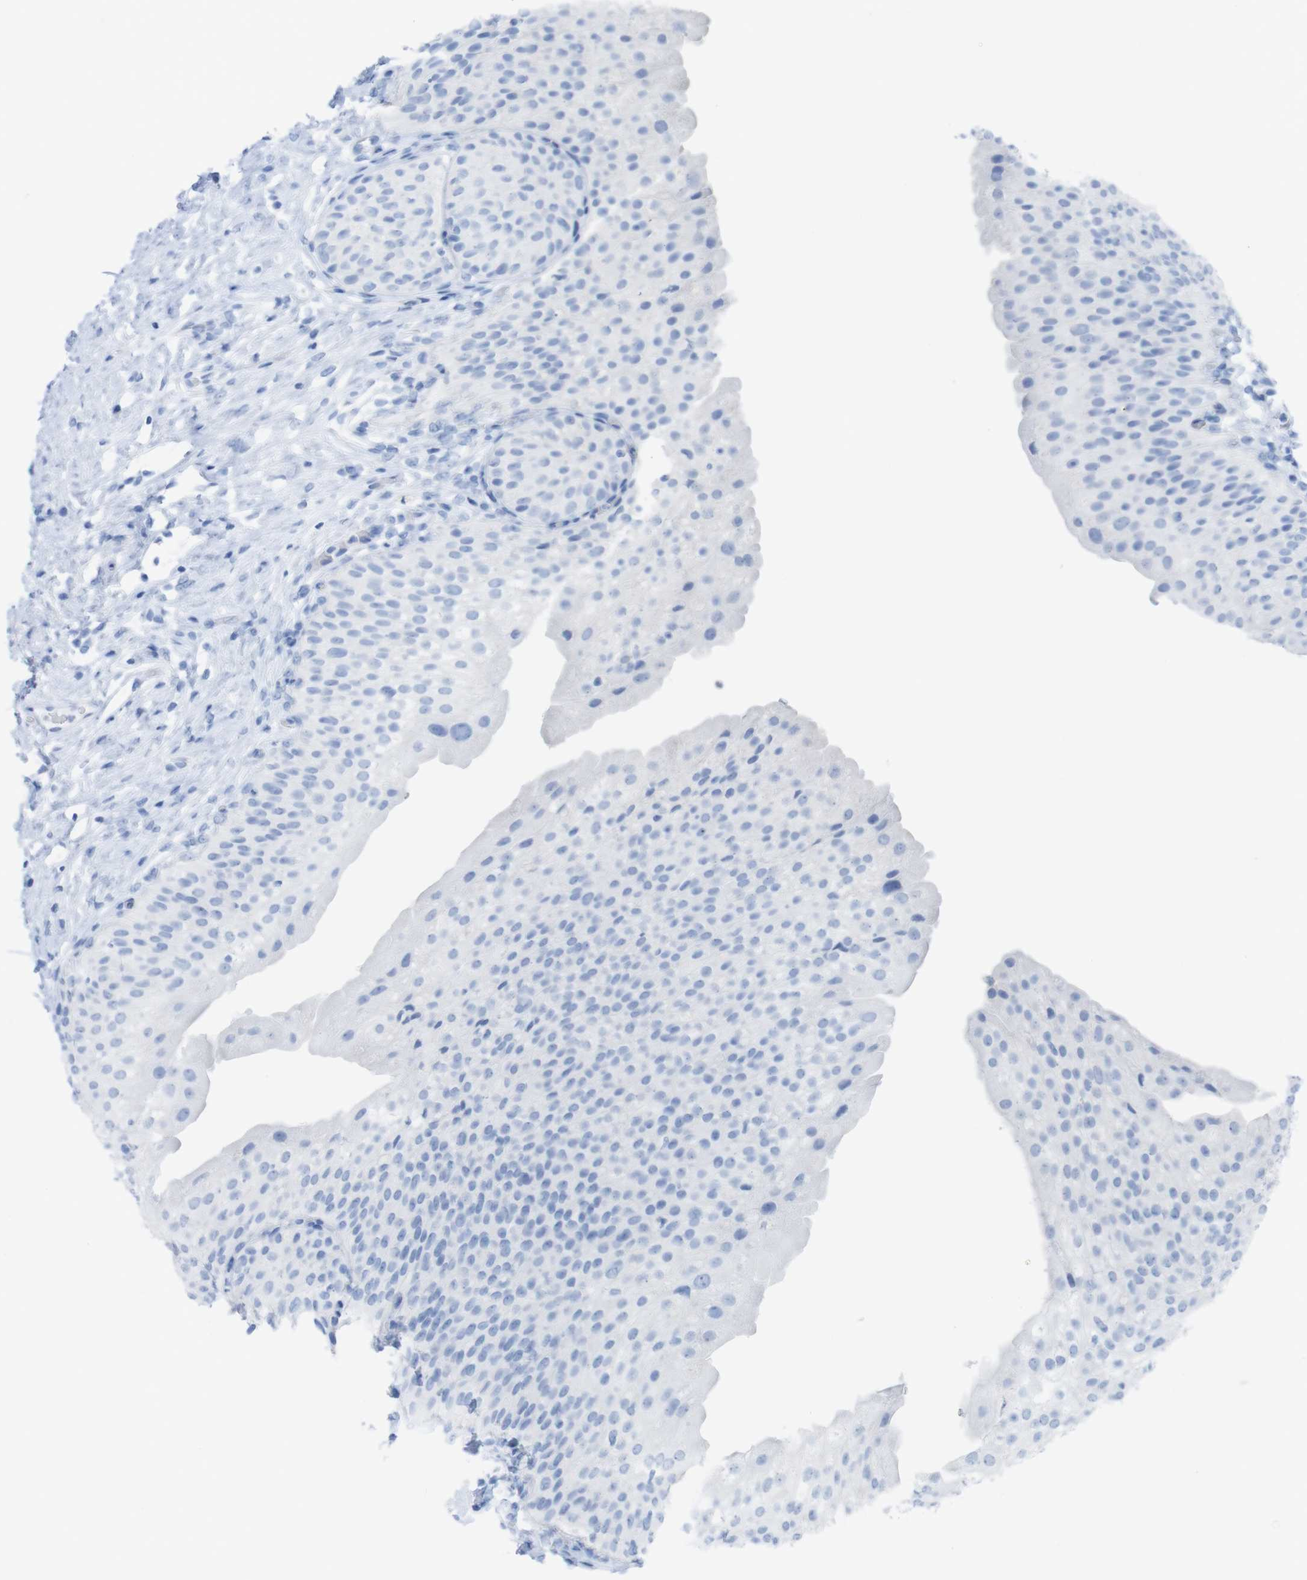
{"staining": {"intensity": "negative", "quantity": "none", "location": "none"}, "tissue": "urinary bladder", "cell_type": "Urothelial cells", "image_type": "normal", "snomed": [{"axis": "morphology", "description": "Normal tissue, NOS"}, {"axis": "morphology", "description": "Urothelial carcinoma, High grade"}, {"axis": "topography", "description": "Urinary bladder"}], "caption": "Protein analysis of benign urinary bladder demonstrates no significant staining in urothelial cells. (DAB IHC visualized using brightfield microscopy, high magnification).", "gene": "MYH7", "patient": {"sex": "male", "age": 46}}